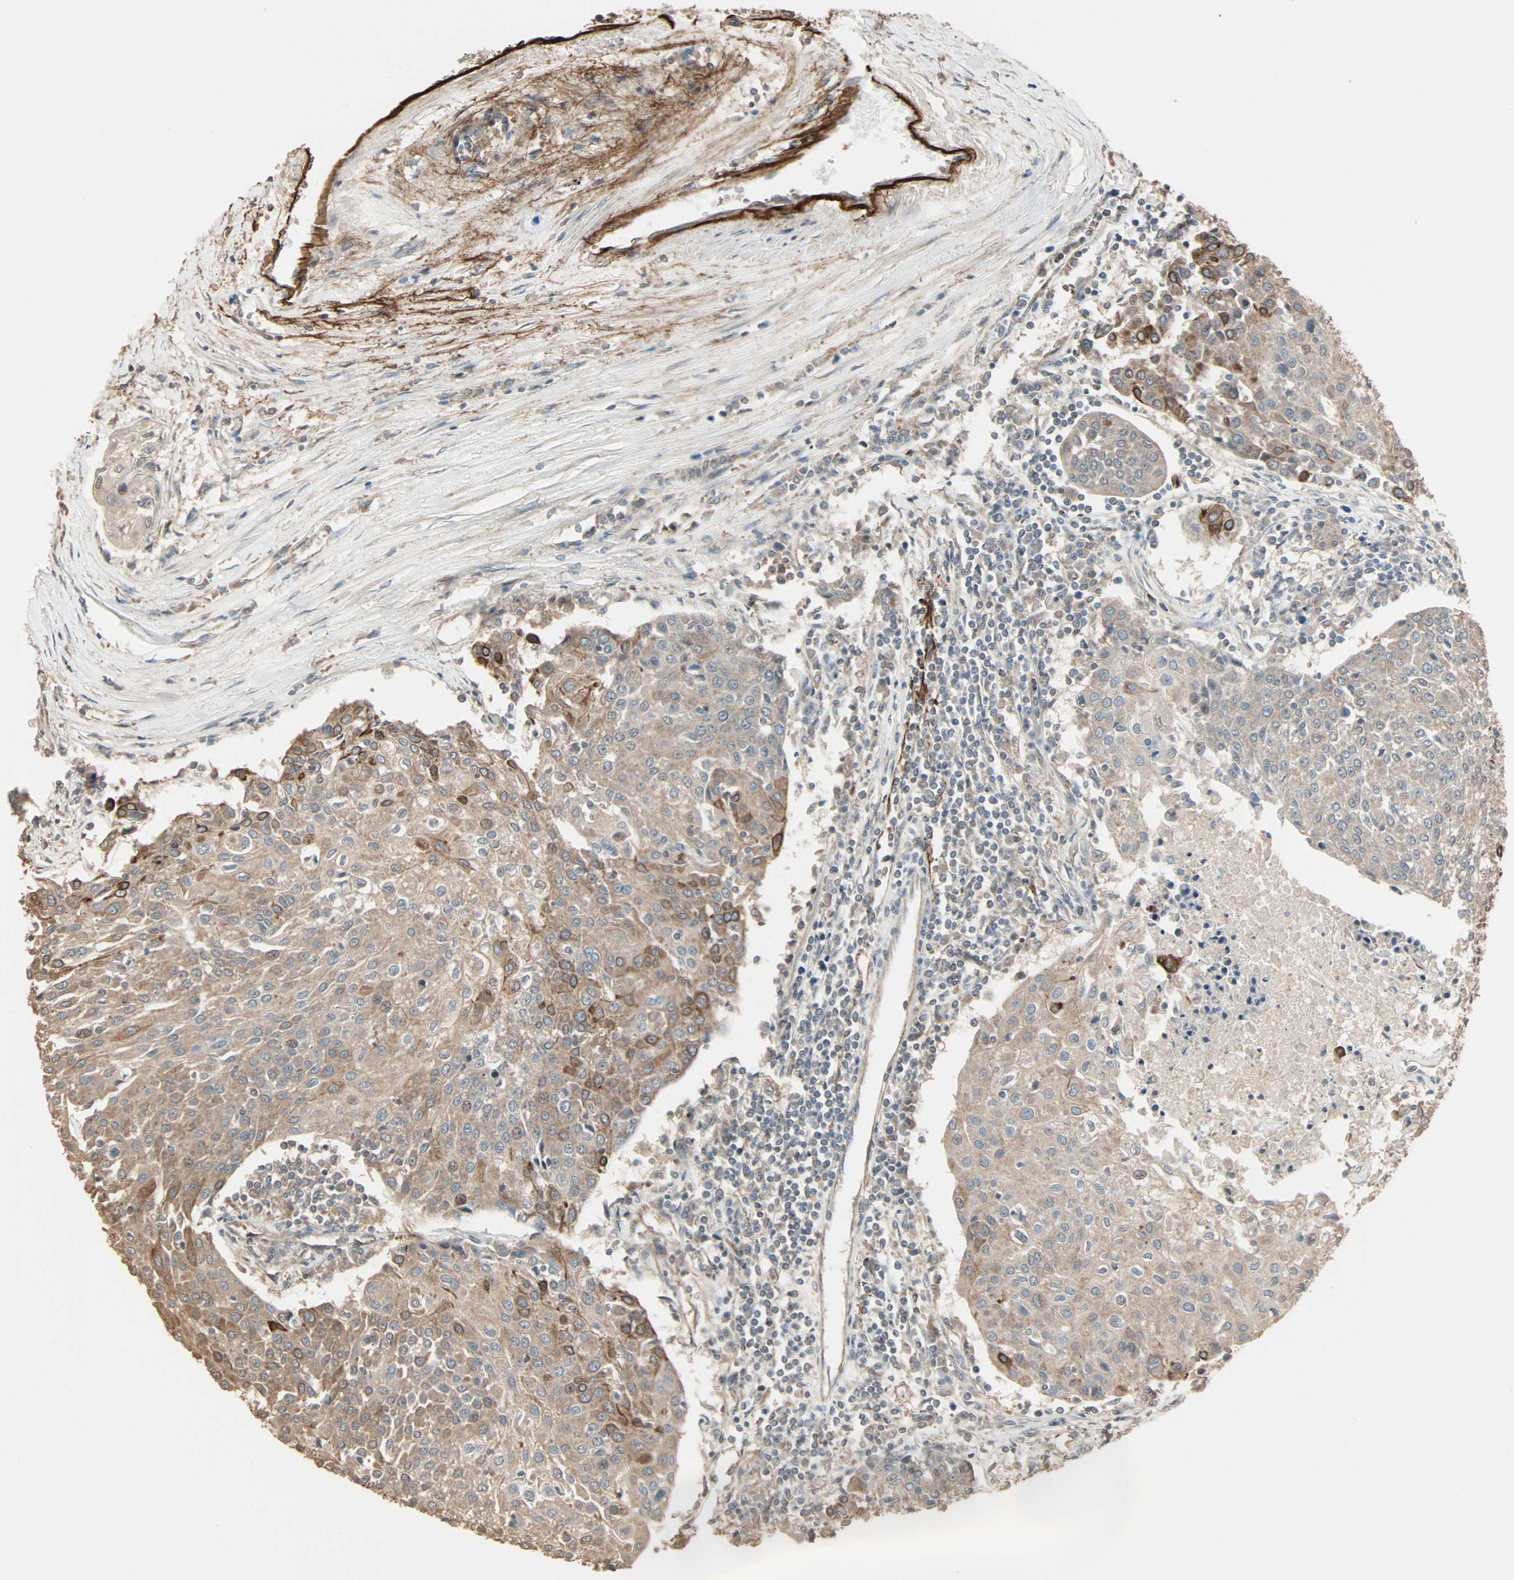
{"staining": {"intensity": "moderate", "quantity": ">75%", "location": "cytoplasmic/membranous"}, "tissue": "urothelial cancer", "cell_type": "Tumor cells", "image_type": "cancer", "snomed": [{"axis": "morphology", "description": "Urothelial carcinoma, High grade"}, {"axis": "topography", "description": "Urinary bladder"}], "caption": "A brown stain labels moderate cytoplasmic/membranous staining of a protein in urothelial cancer tumor cells.", "gene": "CALCRL", "patient": {"sex": "female", "age": 85}}